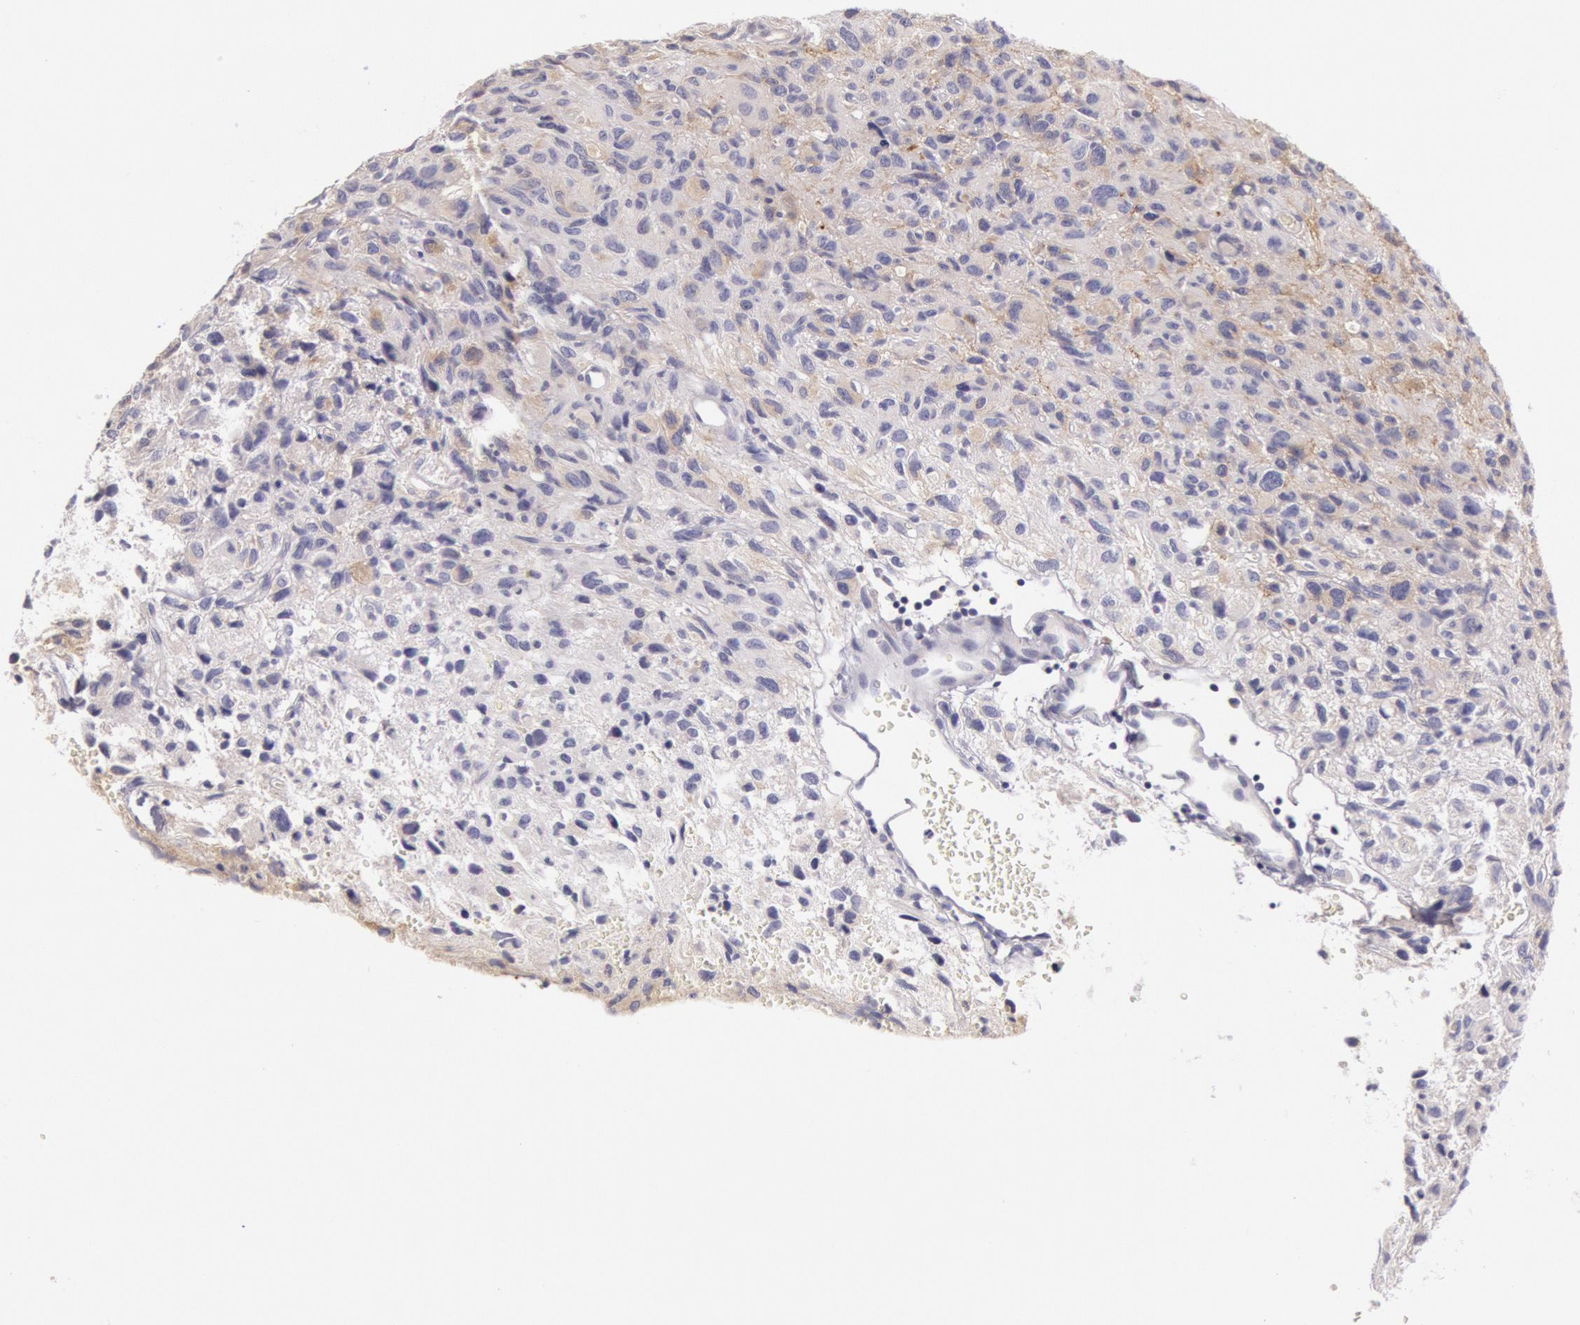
{"staining": {"intensity": "moderate", "quantity": "<25%", "location": "cytoplasmic/membranous"}, "tissue": "glioma", "cell_type": "Tumor cells", "image_type": "cancer", "snomed": [{"axis": "morphology", "description": "Glioma, malignant, High grade"}, {"axis": "topography", "description": "Brain"}], "caption": "Immunohistochemistry (IHC) (DAB (3,3'-diaminobenzidine)) staining of malignant glioma (high-grade) exhibits moderate cytoplasmic/membranous protein positivity in approximately <25% of tumor cells.", "gene": "MYO5A", "patient": {"sex": "female", "age": 60}}